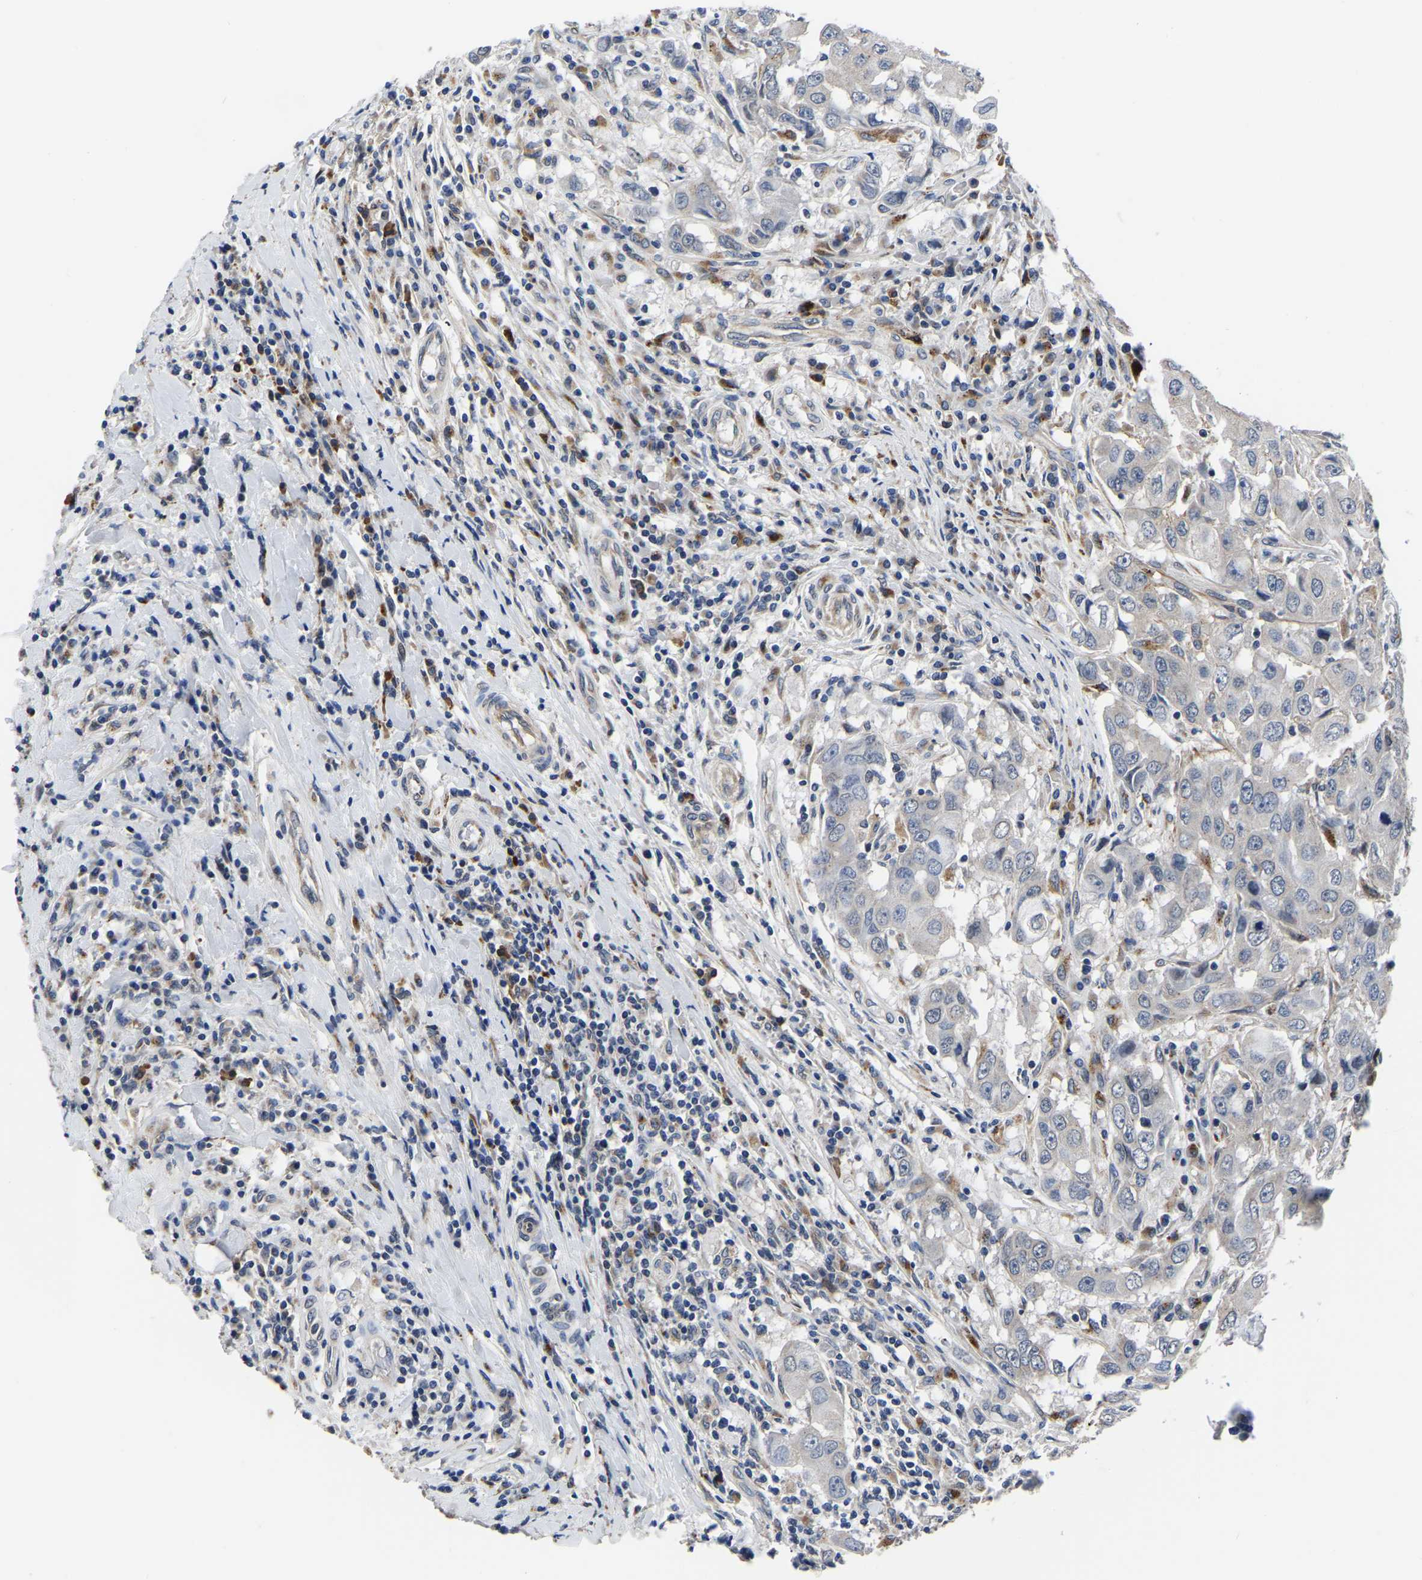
{"staining": {"intensity": "negative", "quantity": "none", "location": "none"}, "tissue": "breast cancer", "cell_type": "Tumor cells", "image_type": "cancer", "snomed": [{"axis": "morphology", "description": "Duct carcinoma"}, {"axis": "topography", "description": "Breast"}], "caption": "A histopathology image of human breast cancer is negative for staining in tumor cells.", "gene": "PDLIM7", "patient": {"sex": "female", "age": 27}}